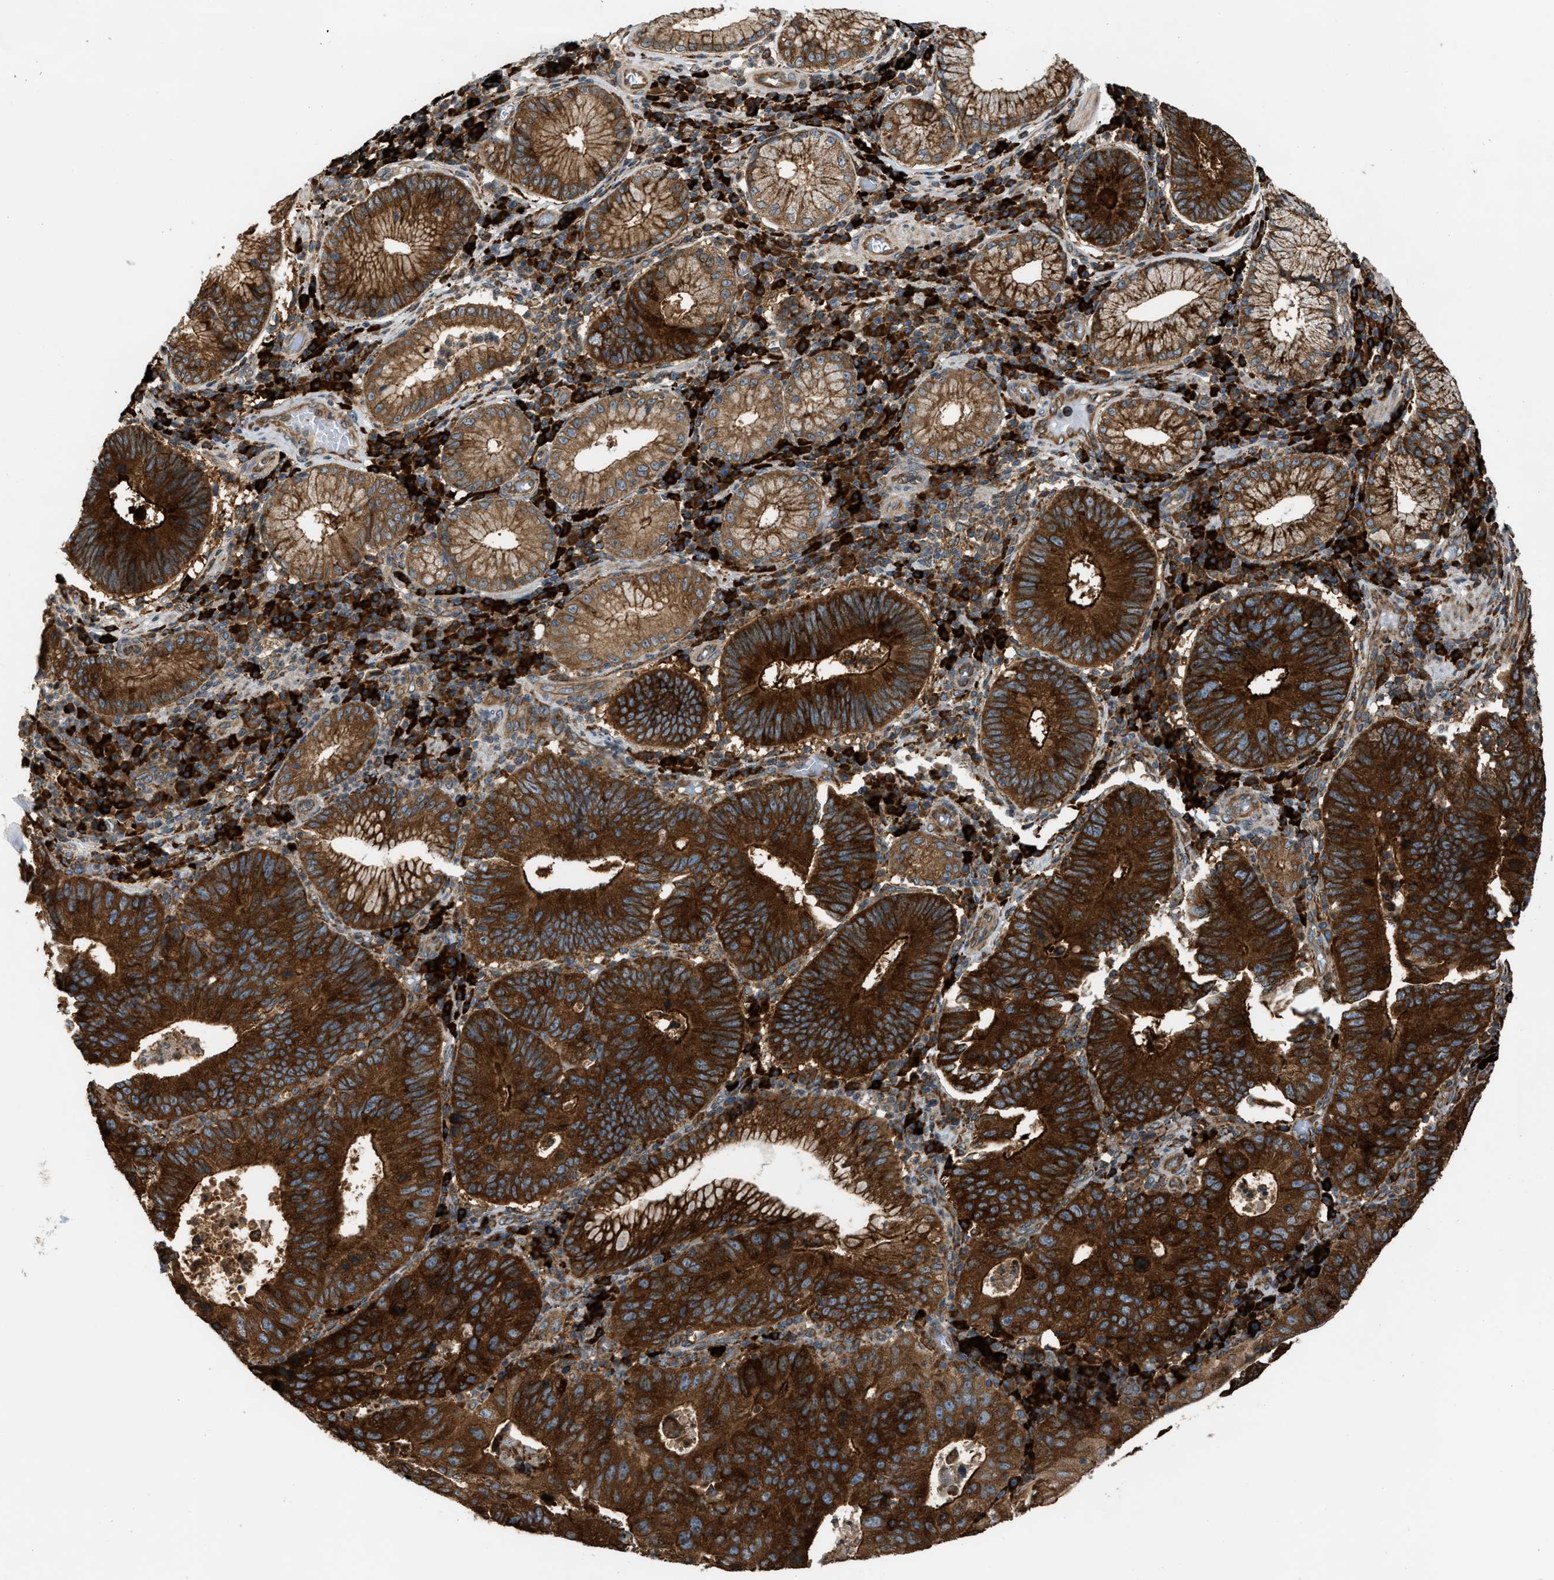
{"staining": {"intensity": "strong", "quantity": ">75%", "location": "cytoplasmic/membranous"}, "tissue": "stomach cancer", "cell_type": "Tumor cells", "image_type": "cancer", "snomed": [{"axis": "morphology", "description": "Adenocarcinoma, NOS"}, {"axis": "topography", "description": "Stomach"}], "caption": "The micrograph reveals immunohistochemical staining of stomach adenocarcinoma. There is strong cytoplasmic/membranous staining is present in about >75% of tumor cells. The protein of interest is stained brown, and the nuclei are stained in blue (DAB IHC with brightfield microscopy, high magnification).", "gene": "BAIAP2L1", "patient": {"sex": "male", "age": 59}}